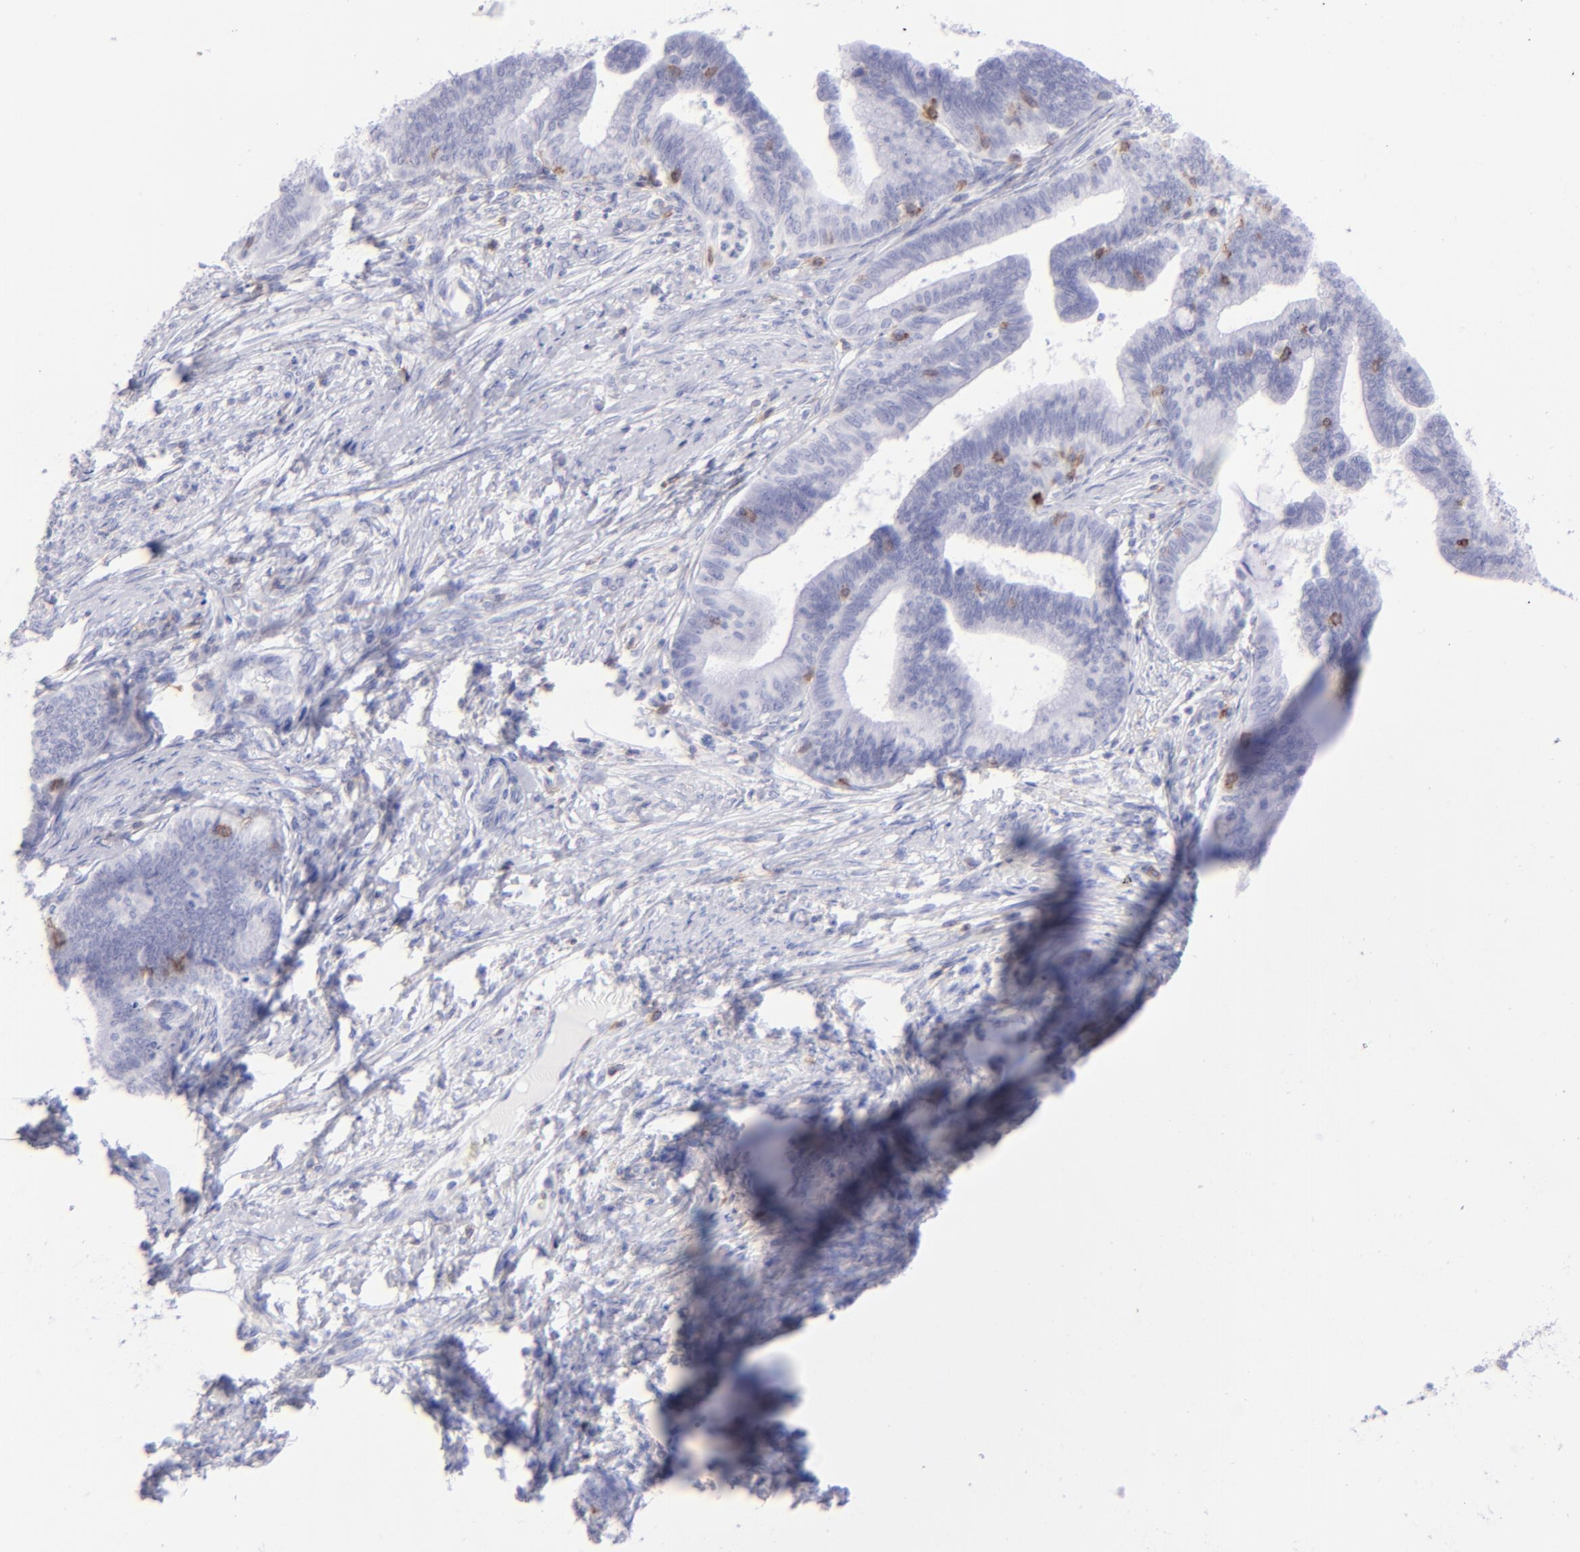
{"staining": {"intensity": "negative", "quantity": "none", "location": "none"}, "tissue": "cervical cancer", "cell_type": "Tumor cells", "image_type": "cancer", "snomed": [{"axis": "morphology", "description": "Adenocarcinoma, NOS"}, {"axis": "topography", "description": "Cervix"}], "caption": "Cervical adenocarcinoma was stained to show a protein in brown. There is no significant positivity in tumor cells. (DAB immunohistochemistry visualized using brightfield microscopy, high magnification).", "gene": "CD69", "patient": {"sex": "female", "age": 36}}